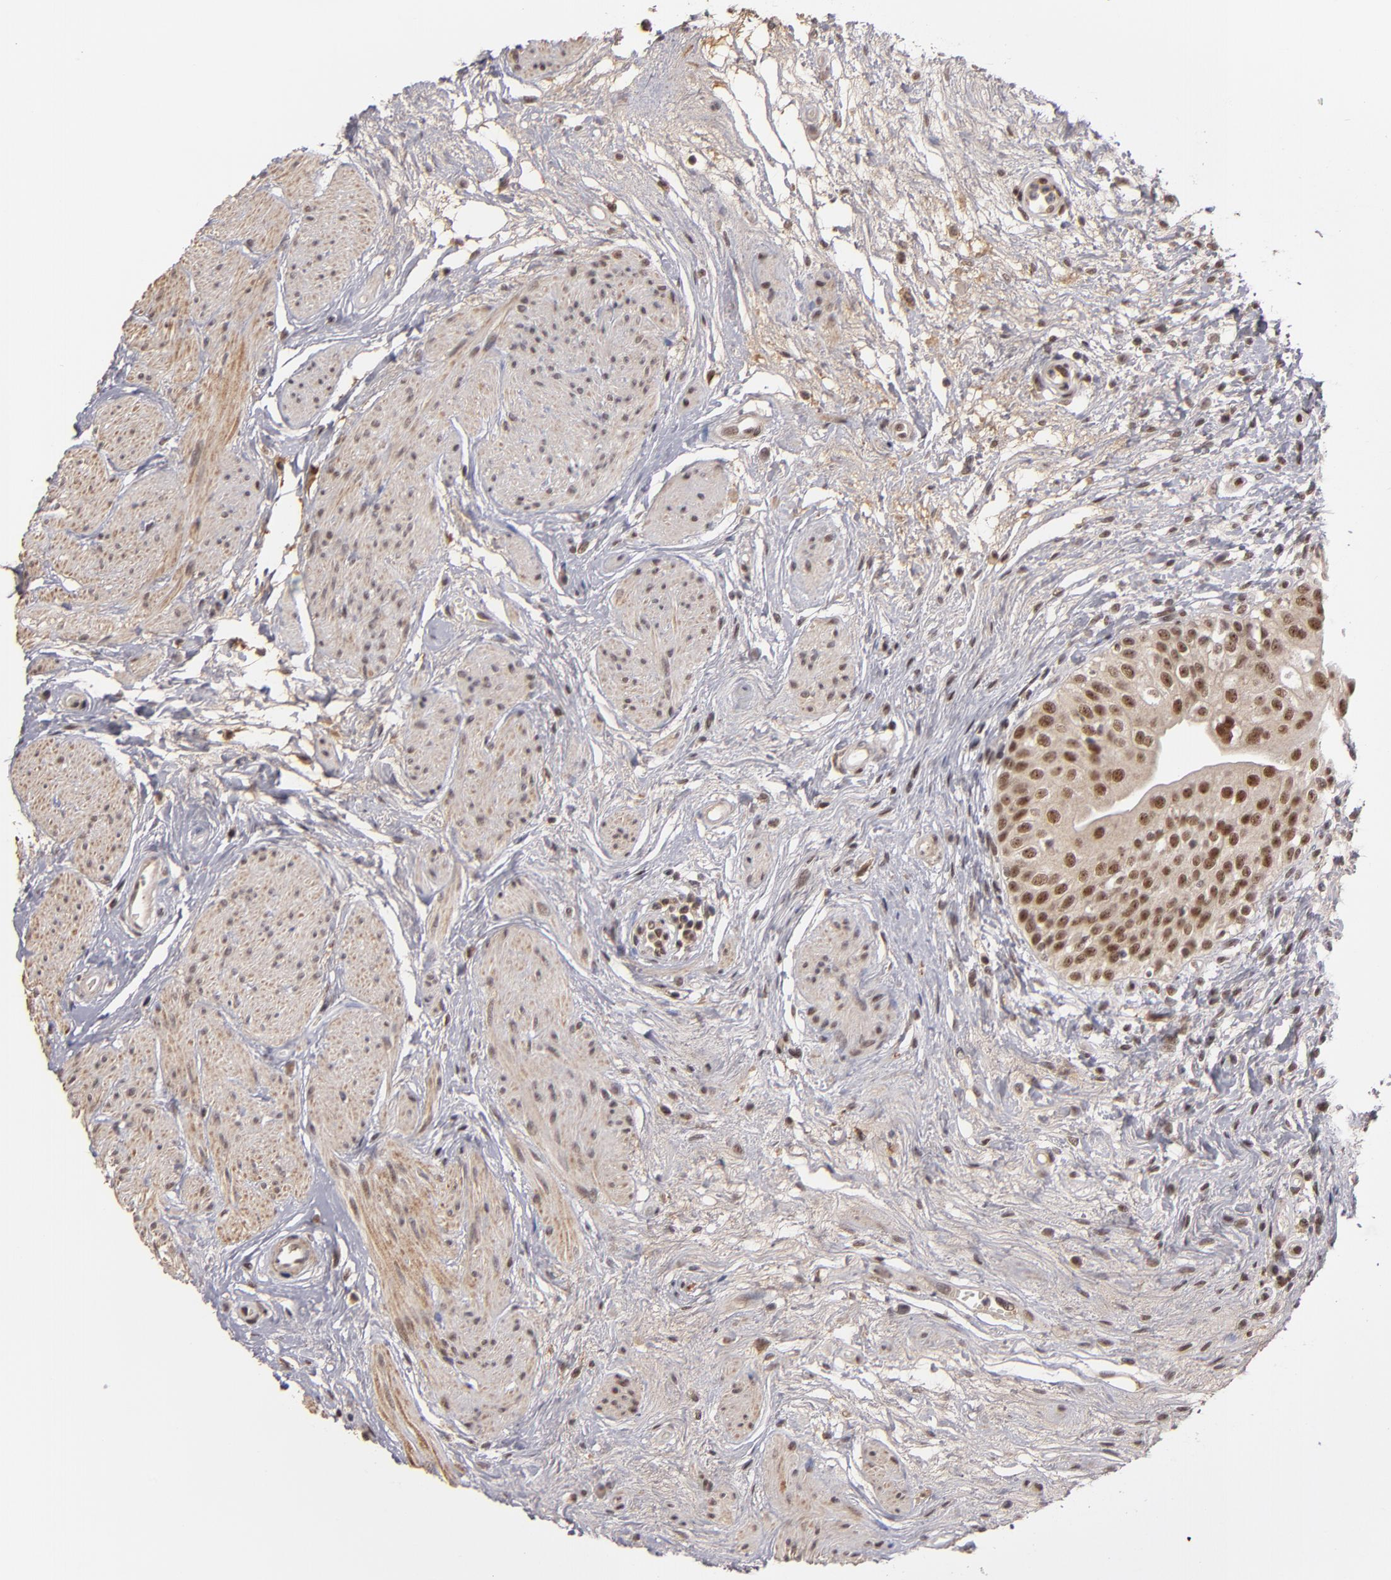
{"staining": {"intensity": "moderate", "quantity": ">75%", "location": "cytoplasmic/membranous,nuclear"}, "tissue": "urinary bladder", "cell_type": "Urothelial cells", "image_type": "normal", "snomed": [{"axis": "morphology", "description": "Normal tissue, NOS"}, {"axis": "topography", "description": "Urinary bladder"}], "caption": "An image of urinary bladder stained for a protein displays moderate cytoplasmic/membranous,nuclear brown staining in urothelial cells. (DAB (3,3'-diaminobenzidine) IHC, brown staining for protein, blue staining for nuclei).", "gene": "ZNF234", "patient": {"sex": "female", "age": 55}}